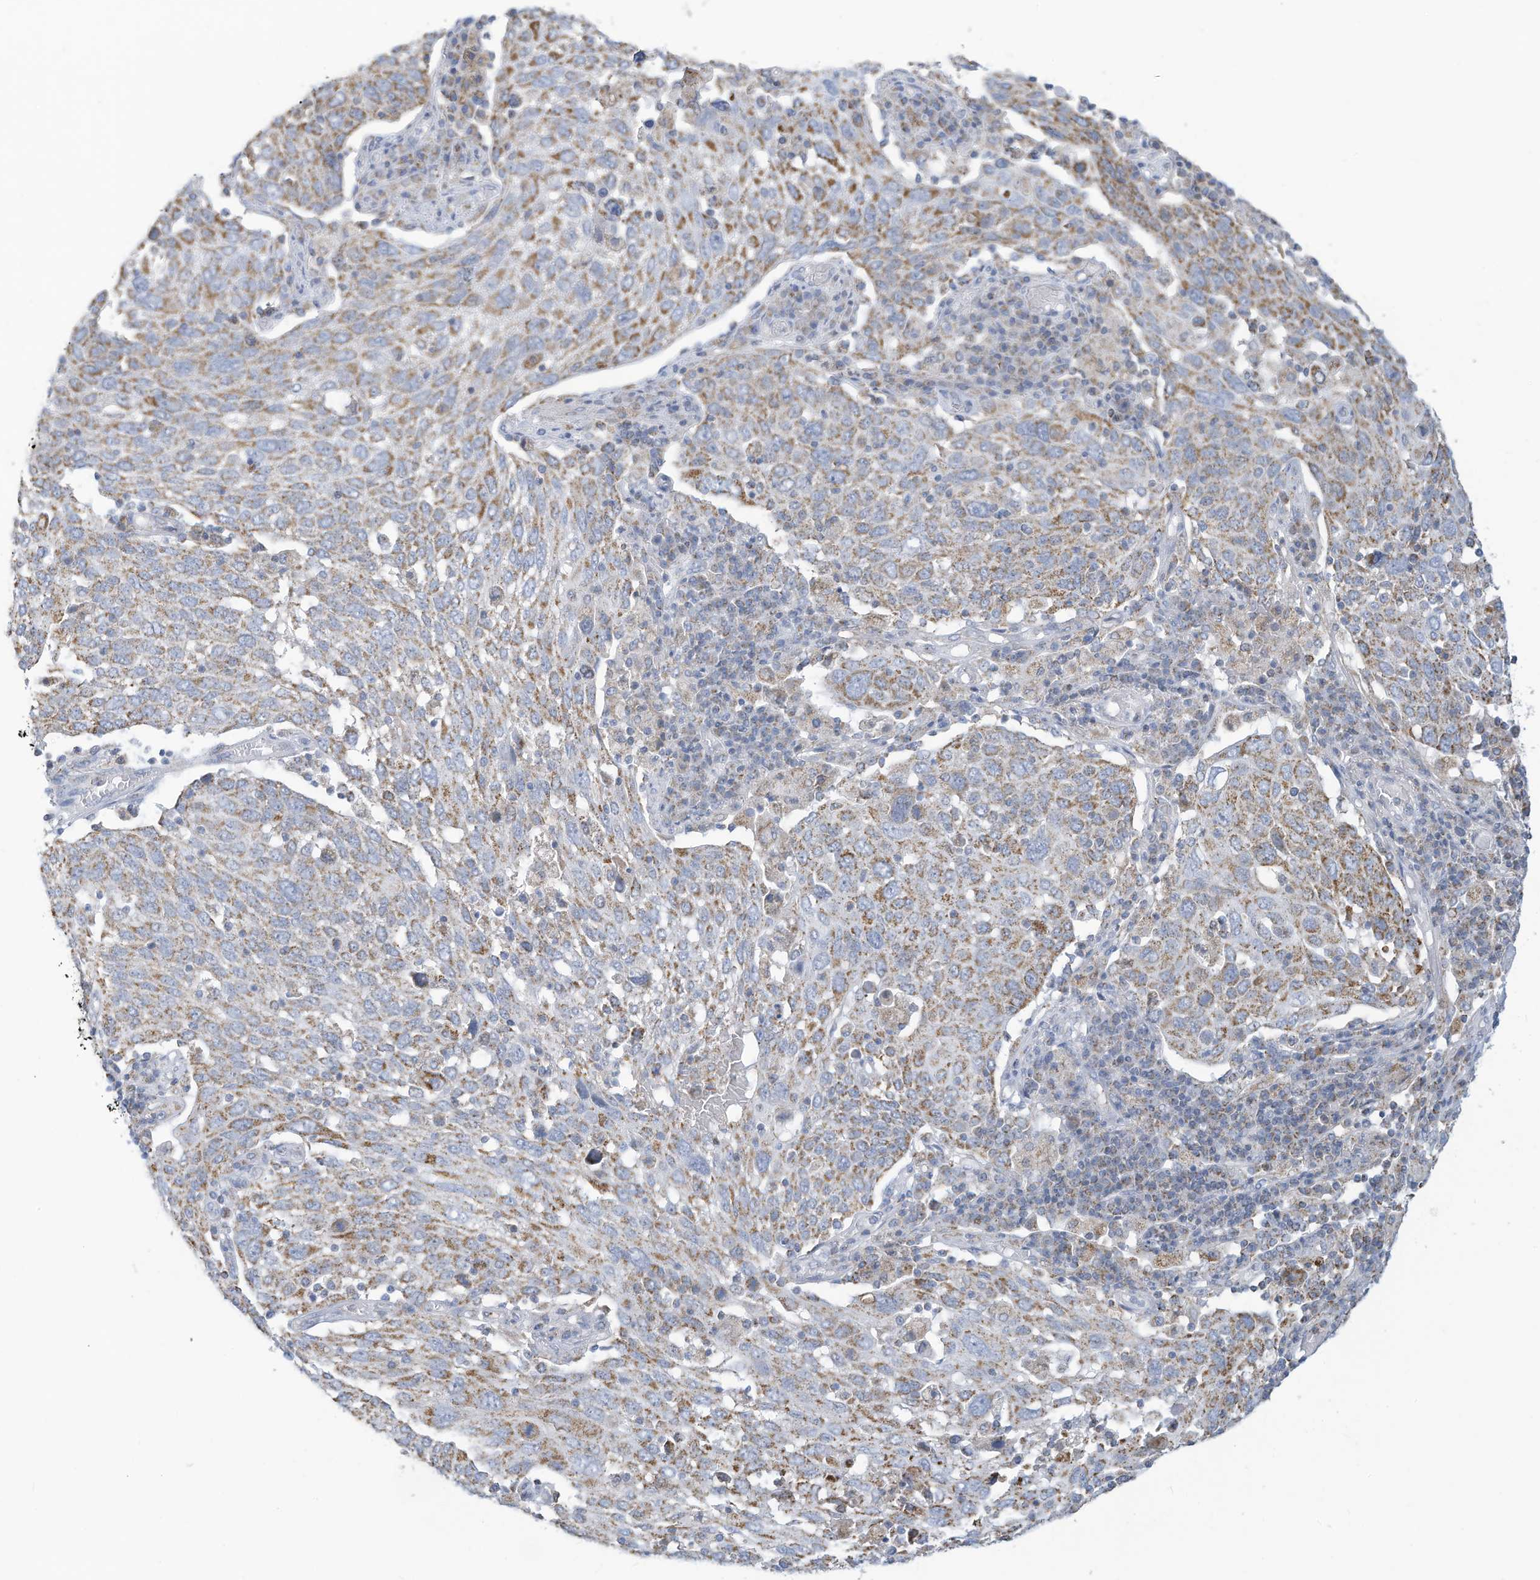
{"staining": {"intensity": "moderate", "quantity": "25%-75%", "location": "cytoplasmic/membranous"}, "tissue": "lung cancer", "cell_type": "Tumor cells", "image_type": "cancer", "snomed": [{"axis": "morphology", "description": "Squamous cell carcinoma, NOS"}, {"axis": "topography", "description": "Lung"}], "caption": "Protein staining of lung cancer (squamous cell carcinoma) tissue exhibits moderate cytoplasmic/membranous expression in about 25%-75% of tumor cells. (IHC, brightfield microscopy, high magnification).", "gene": "NLN", "patient": {"sex": "male", "age": 65}}